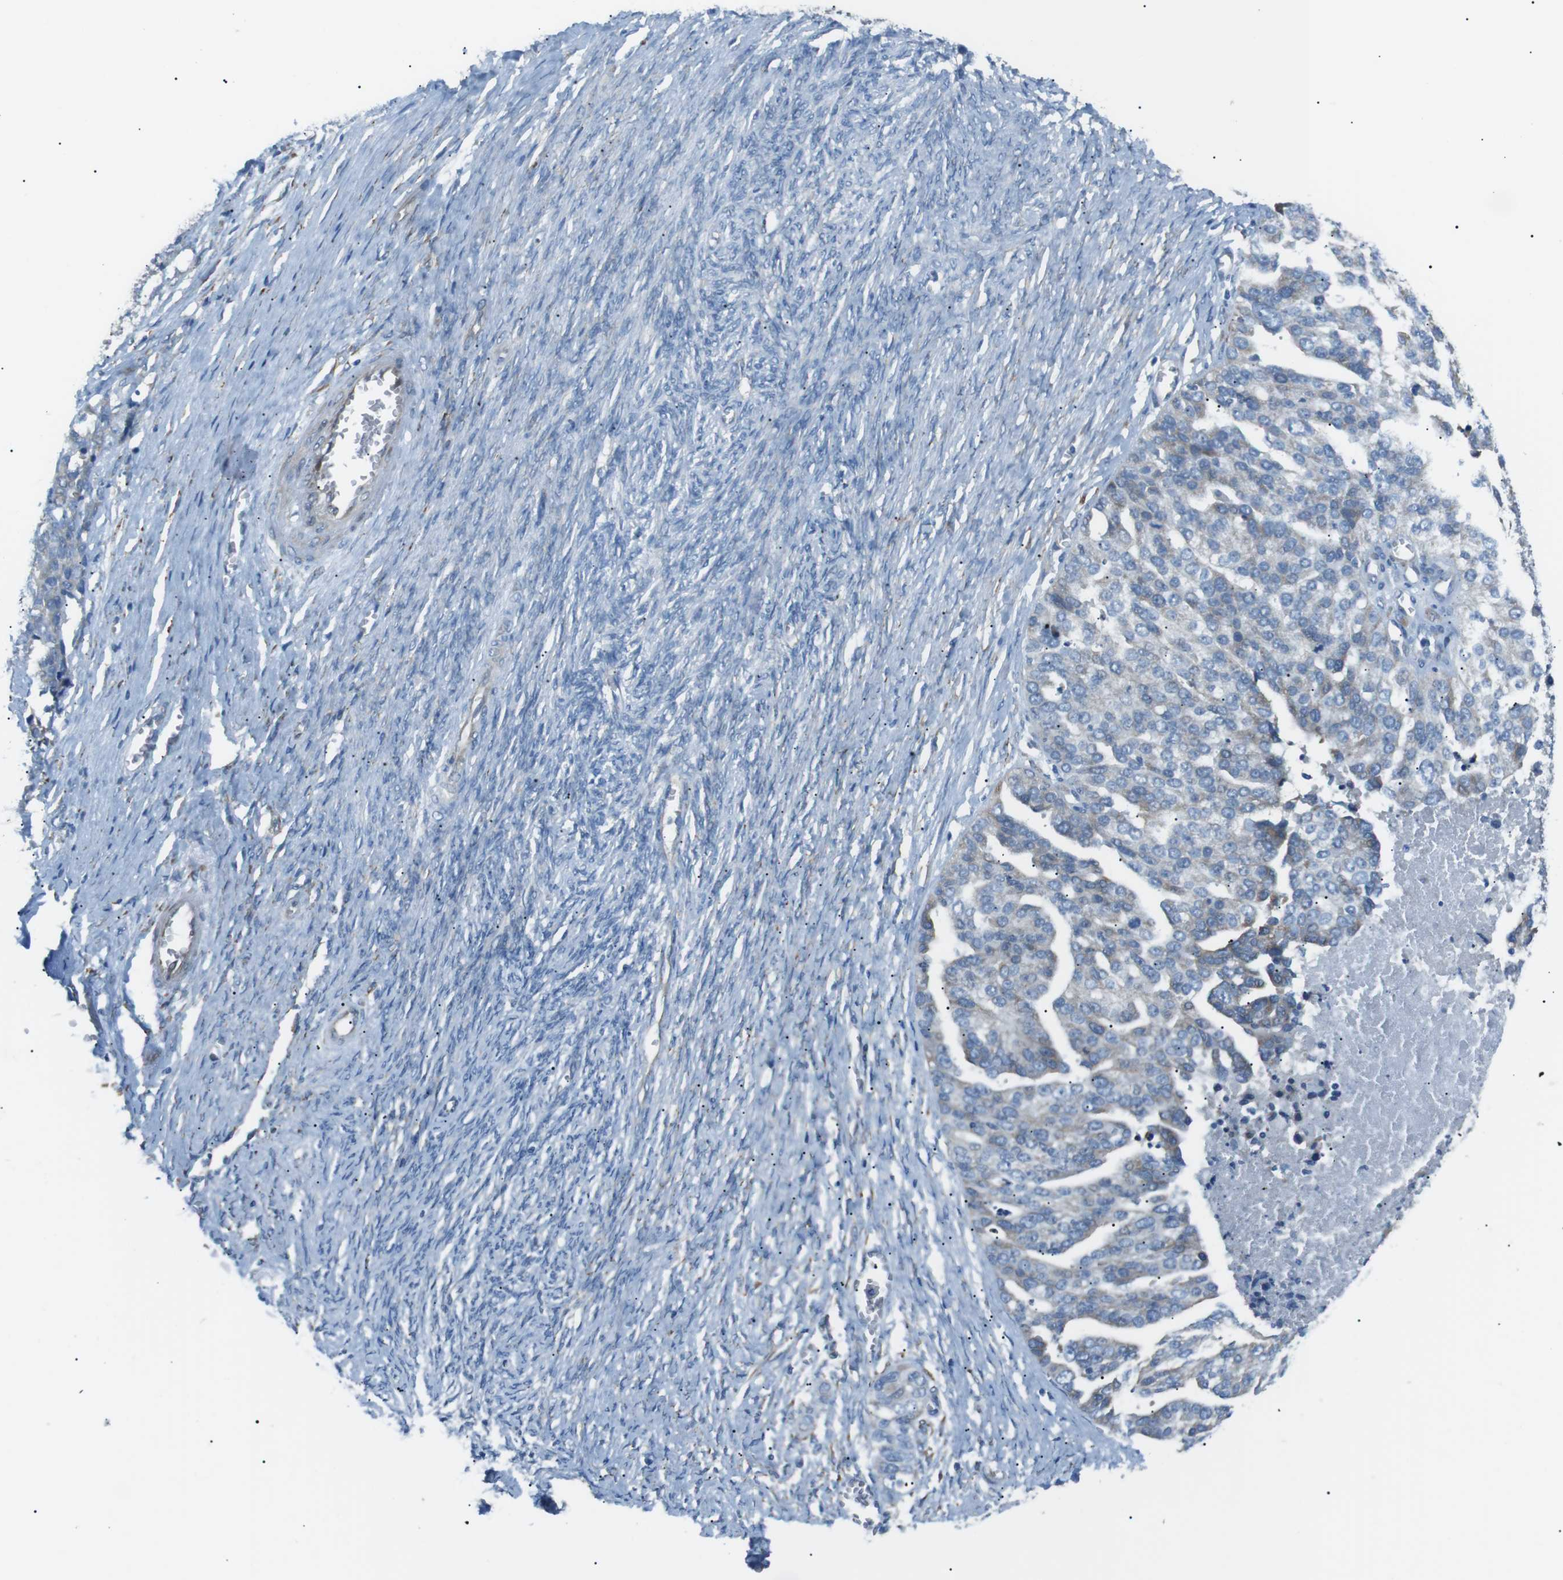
{"staining": {"intensity": "negative", "quantity": "none", "location": "none"}, "tissue": "ovarian cancer", "cell_type": "Tumor cells", "image_type": "cancer", "snomed": [{"axis": "morphology", "description": "Cystadenocarcinoma, serous, NOS"}, {"axis": "topography", "description": "Ovary"}], "caption": "Tumor cells are negative for brown protein staining in ovarian serous cystadenocarcinoma.", "gene": "MTARC2", "patient": {"sex": "female", "age": 44}}